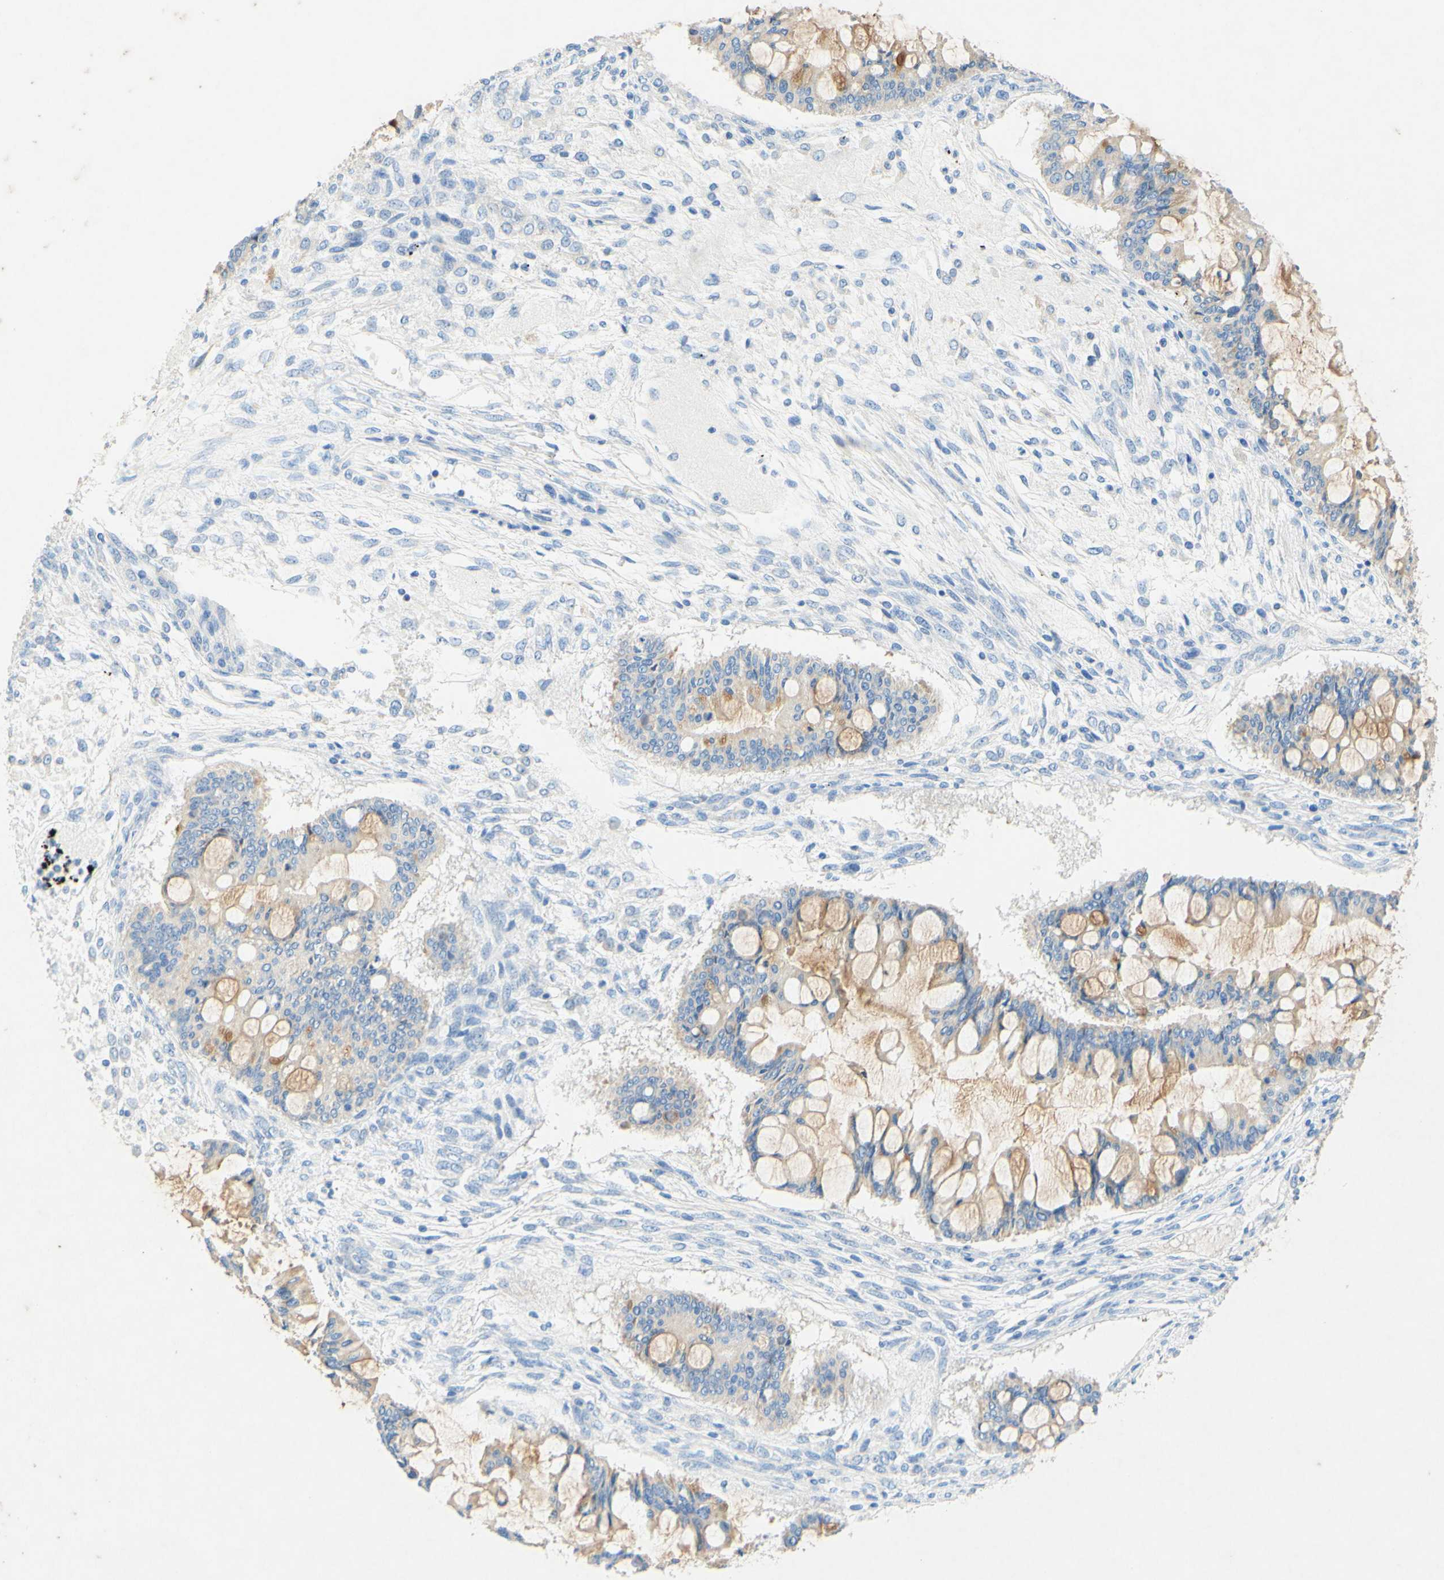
{"staining": {"intensity": "weak", "quantity": ">75%", "location": "cytoplasmic/membranous"}, "tissue": "ovarian cancer", "cell_type": "Tumor cells", "image_type": "cancer", "snomed": [{"axis": "morphology", "description": "Cystadenocarcinoma, mucinous, NOS"}, {"axis": "topography", "description": "Ovary"}], "caption": "Protein positivity by immunohistochemistry exhibits weak cytoplasmic/membranous staining in about >75% of tumor cells in ovarian cancer.", "gene": "SLC46A1", "patient": {"sex": "female", "age": 73}}